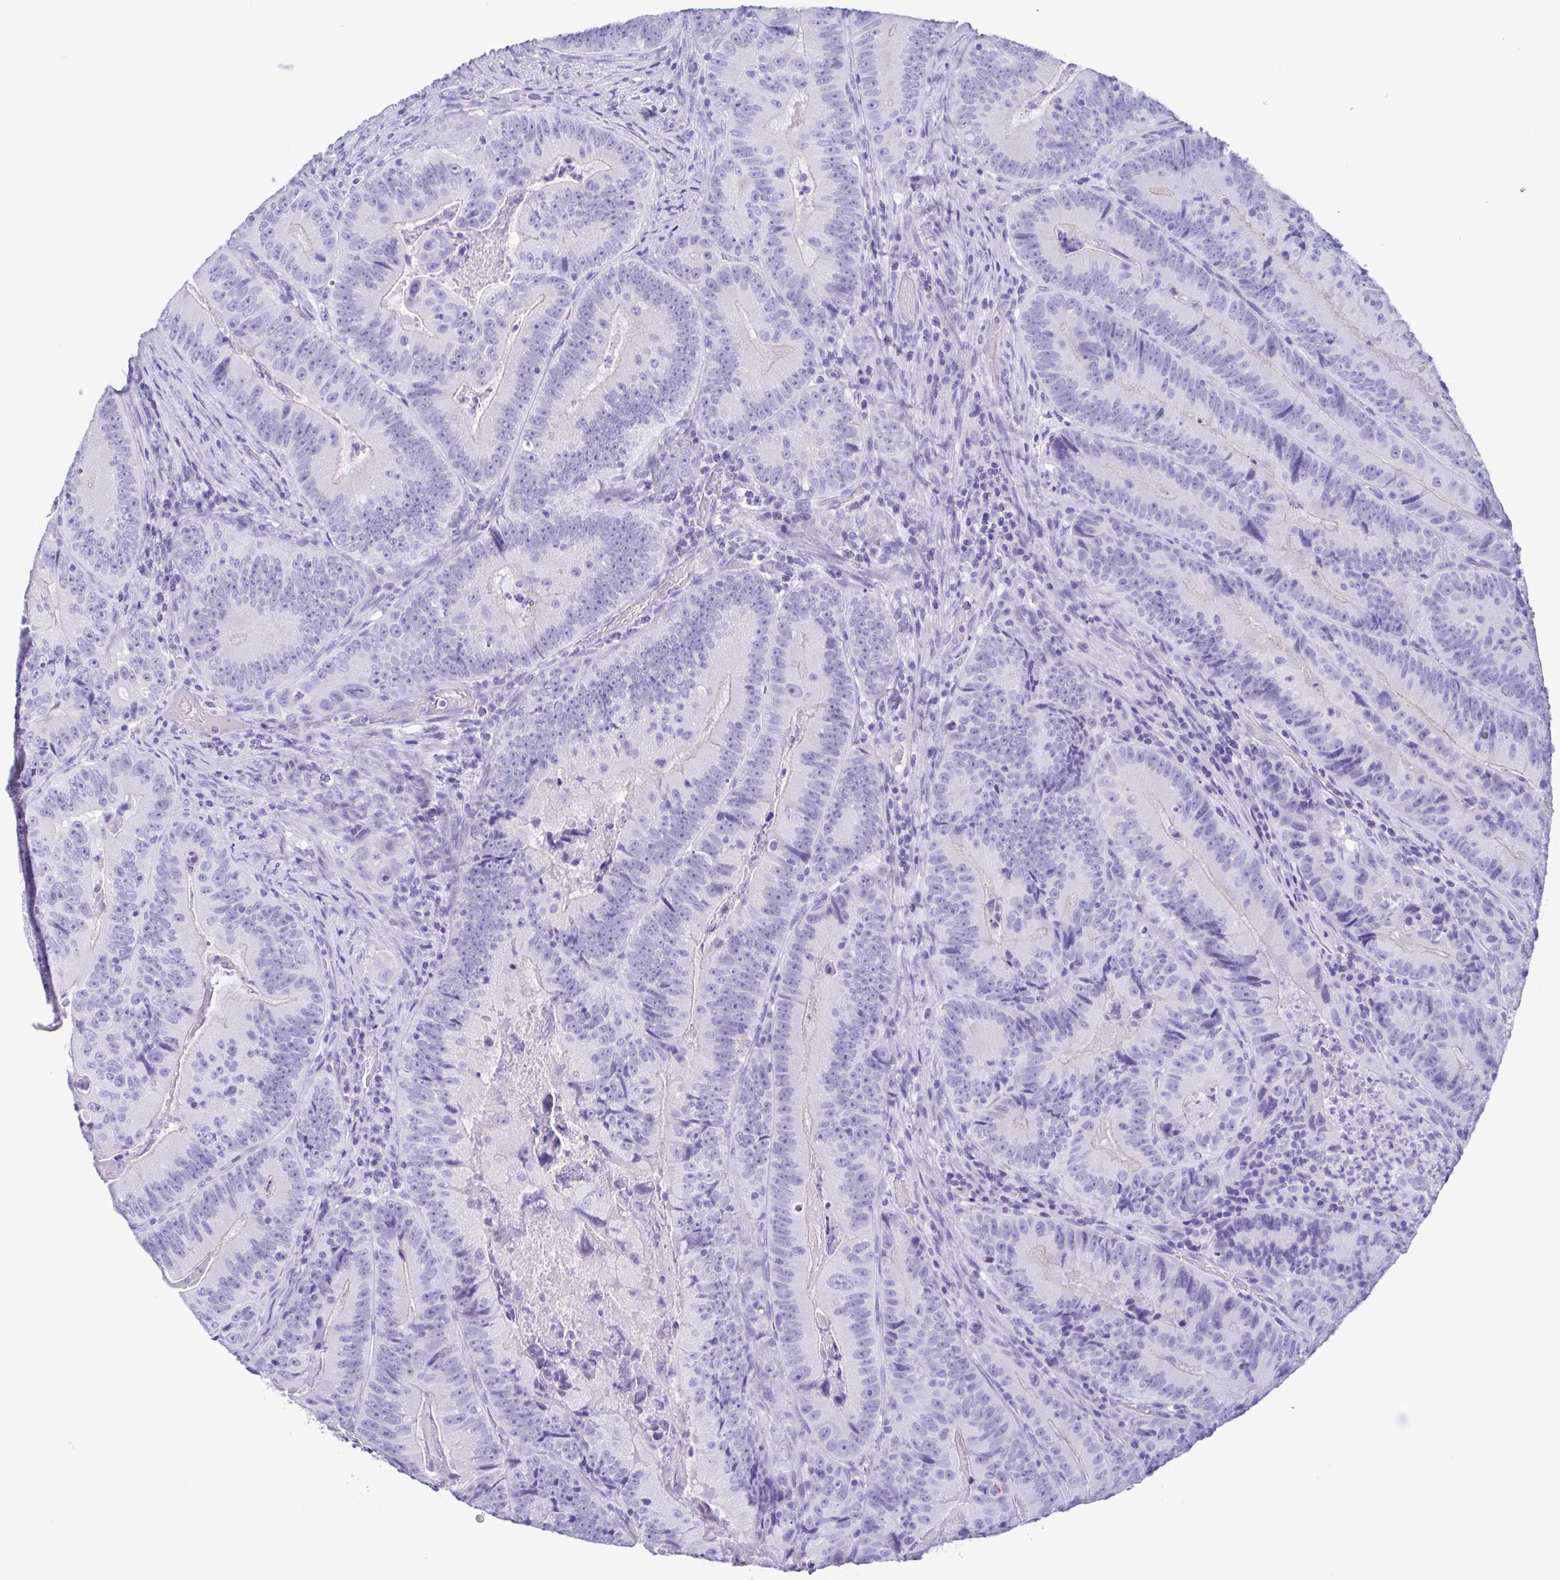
{"staining": {"intensity": "negative", "quantity": "none", "location": "none"}, "tissue": "colorectal cancer", "cell_type": "Tumor cells", "image_type": "cancer", "snomed": [{"axis": "morphology", "description": "Adenocarcinoma, NOS"}, {"axis": "topography", "description": "Colon"}], "caption": "IHC of human adenocarcinoma (colorectal) shows no positivity in tumor cells.", "gene": "TSPY2", "patient": {"sex": "female", "age": 86}}